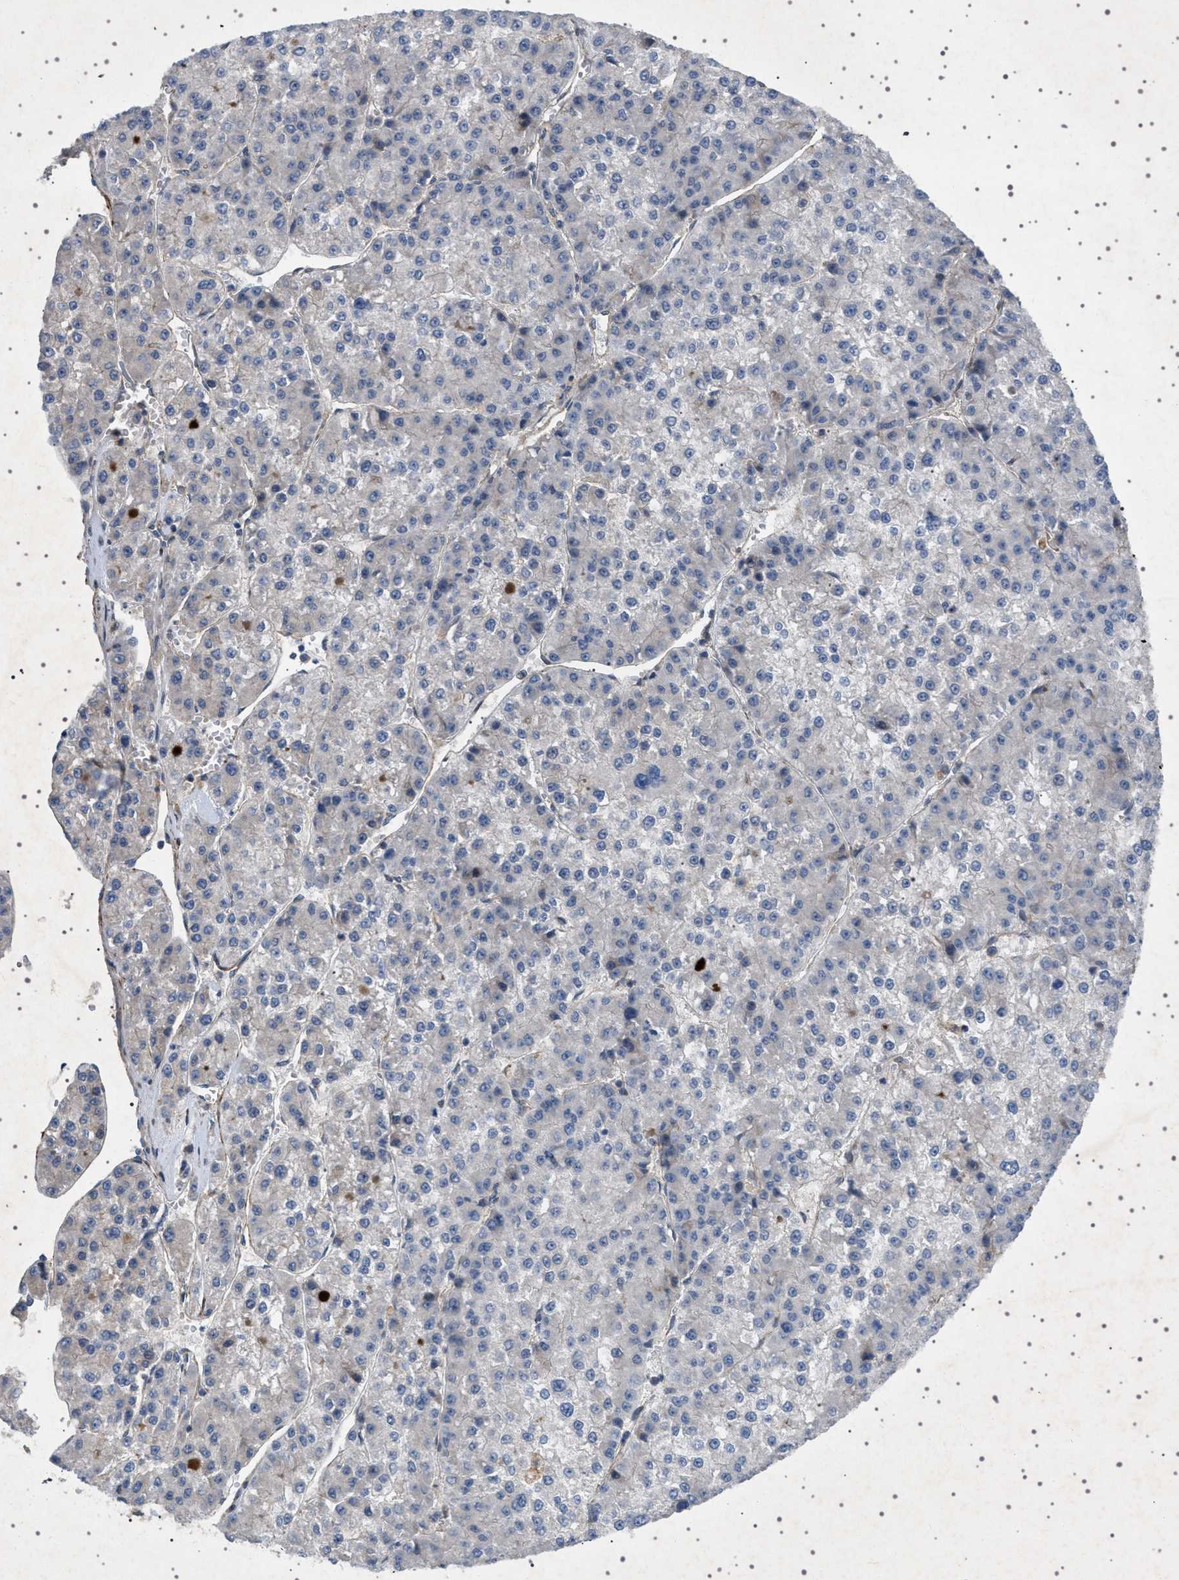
{"staining": {"intensity": "negative", "quantity": "none", "location": "none"}, "tissue": "liver cancer", "cell_type": "Tumor cells", "image_type": "cancer", "snomed": [{"axis": "morphology", "description": "Carcinoma, Hepatocellular, NOS"}, {"axis": "topography", "description": "Liver"}], "caption": "An image of liver cancer stained for a protein reveals no brown staining in tumor cells.", "gene": "CCDC186", "patient": {"sex": "female", "age": 73}}